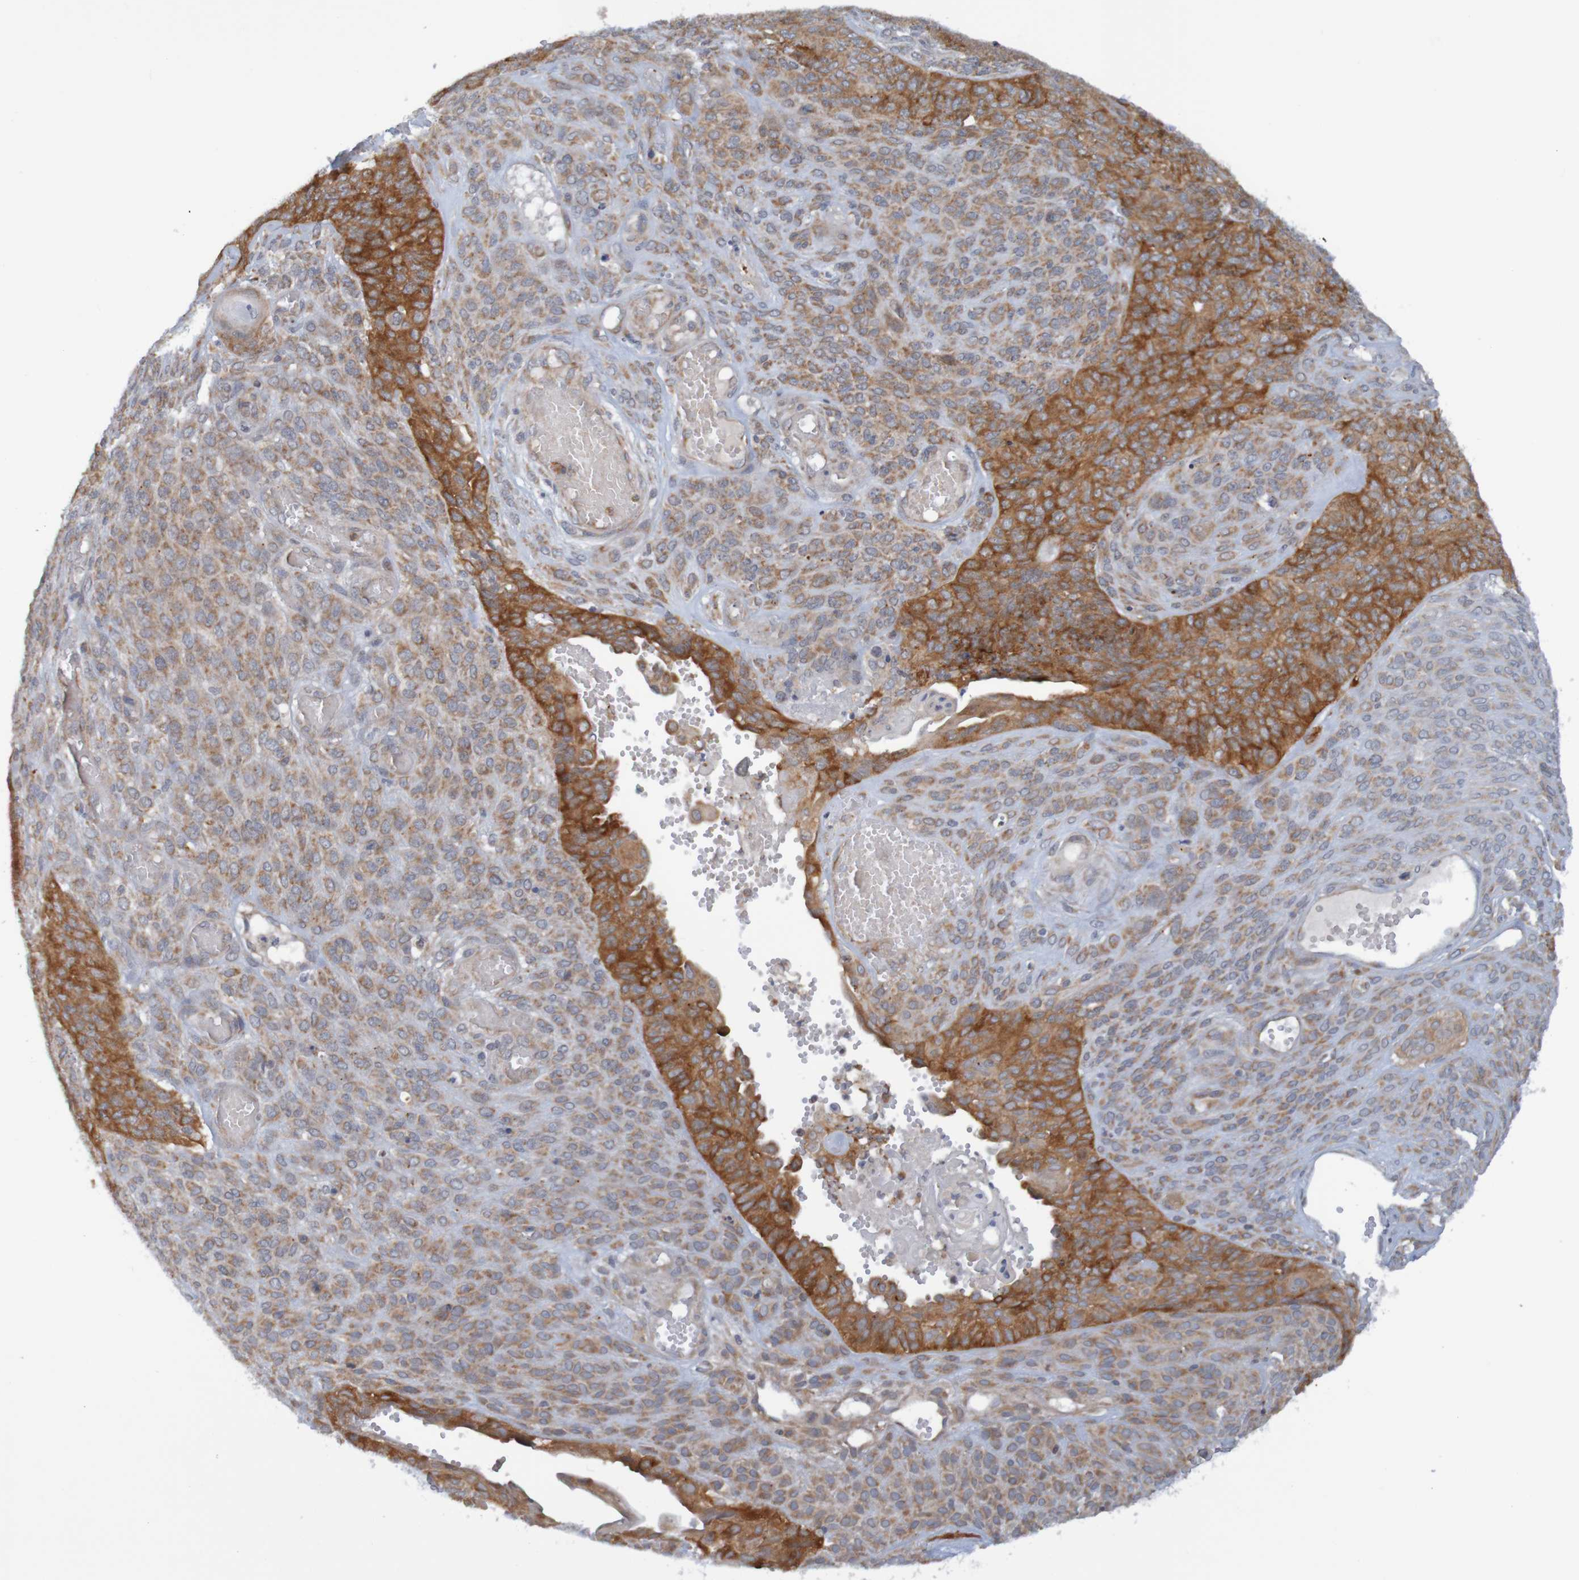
{"staining": {"intensity": "strong", "quantity": "25%-75%", "location": "cytoplasmic/membranous"}, "tissue": "endometrial cancer", "cell_type": "Tumor cells", "image_type": "cancer", "snomed": [{"axis": "morphology", "description": "Adenocarcinoma, NOS"}, {"axis": "topography", "description": "Endometrium"}], "caption": "Protein expression analysis of human endometrial adenocarcinoma reveals strong cytoplasmic/membranous expression in about 25%-75% of tumor cells.", "gene": "NAV2", "patient": {"sex": "female", "age": 32}}